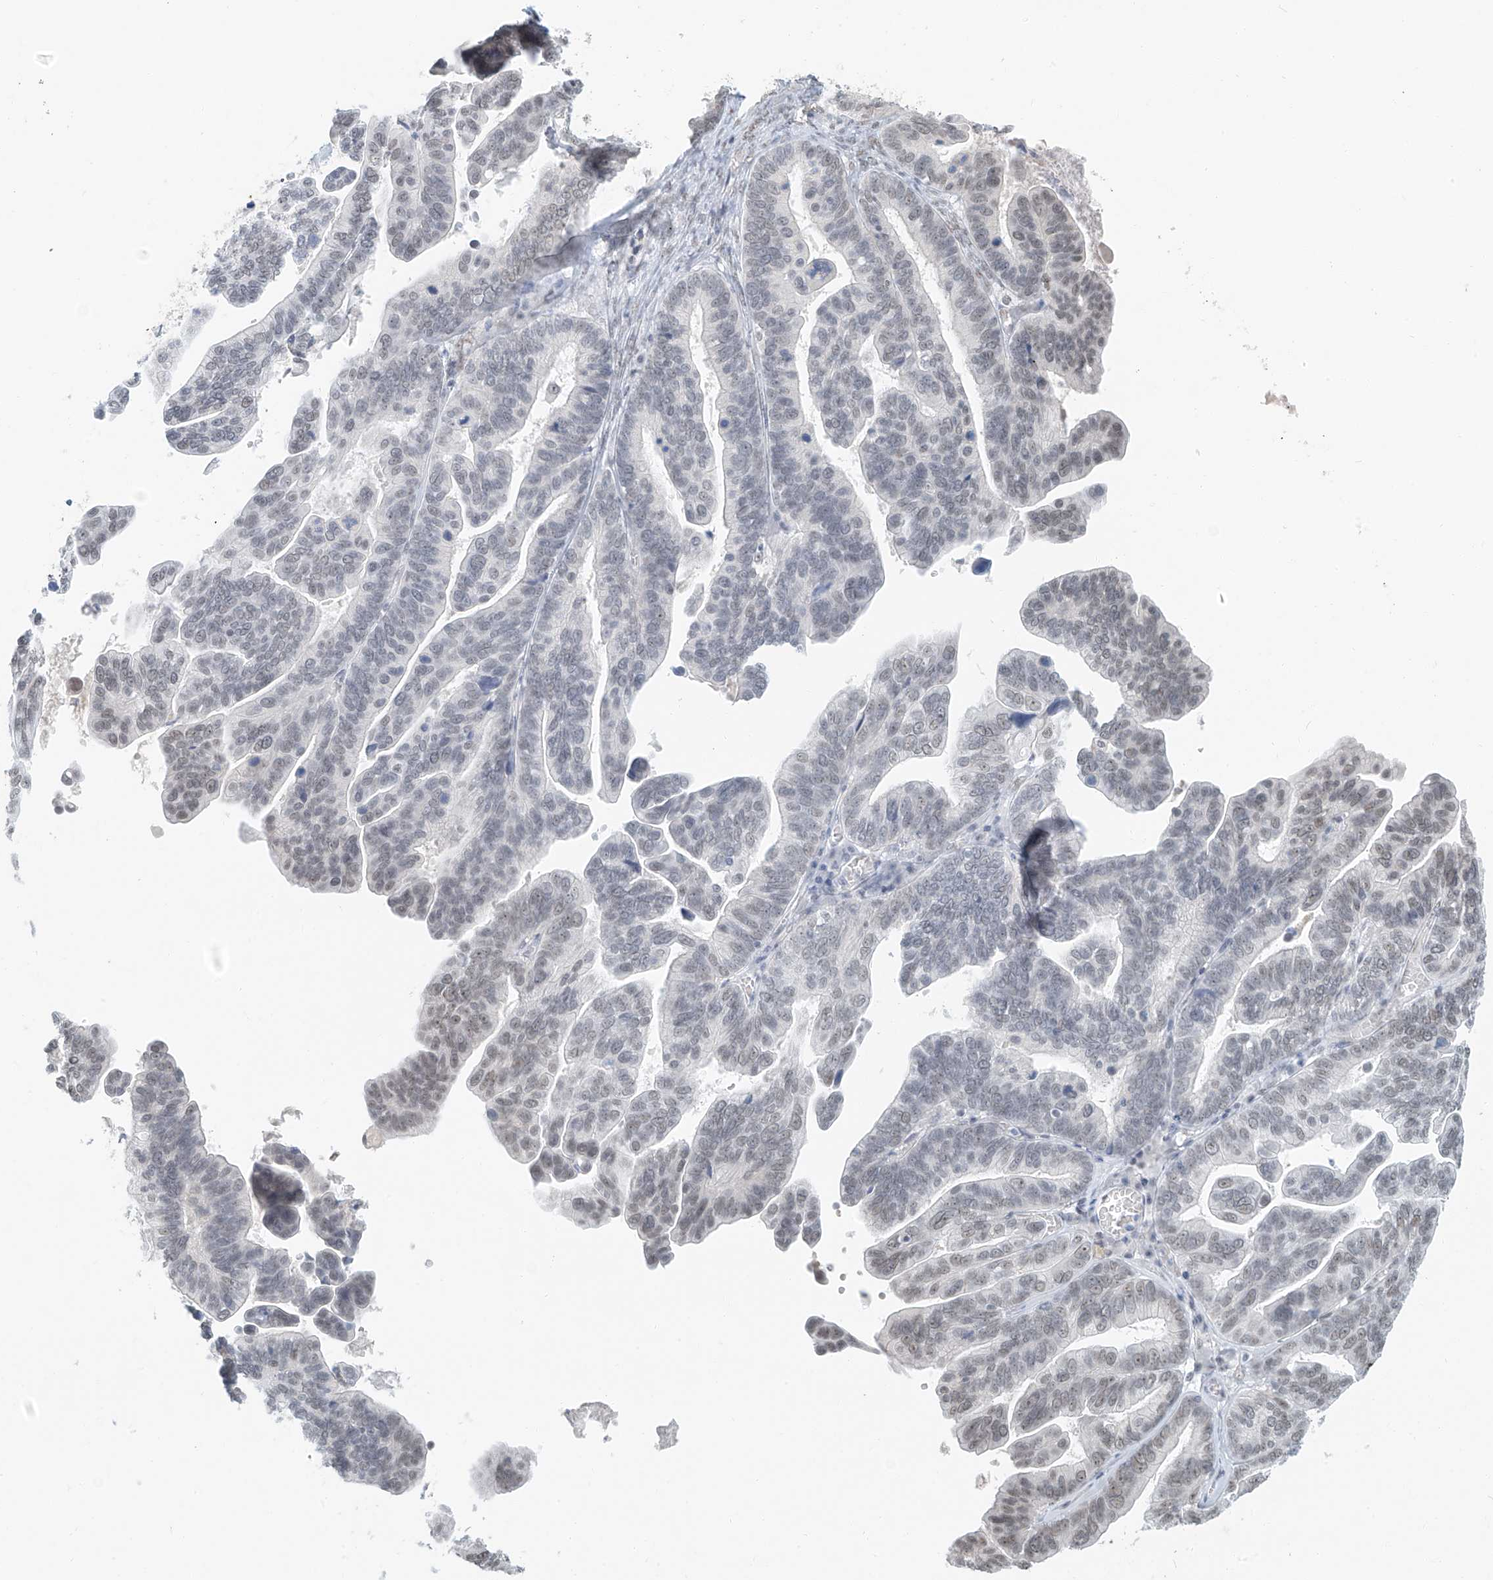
{"staining": {"intensity": "weak", "quantity": "<25%", "location": "nuclear"}, "tissue": "ovarian cancer", "cell_type": "Tumor cells", "image_type": "cancer", "snomed": [{"axis": "morphology", "description": "Cystadenocarcinoma, serous, NOS"}, {"axis": "topography", "description": "Ovary"}], "caption": "Human ovarian cancer stained for a protein using immunohistochemistry (IHC) shows no positivity in tumor cells.", "gene": "PGC", "patient": {"sex": "female", "age": 56}}